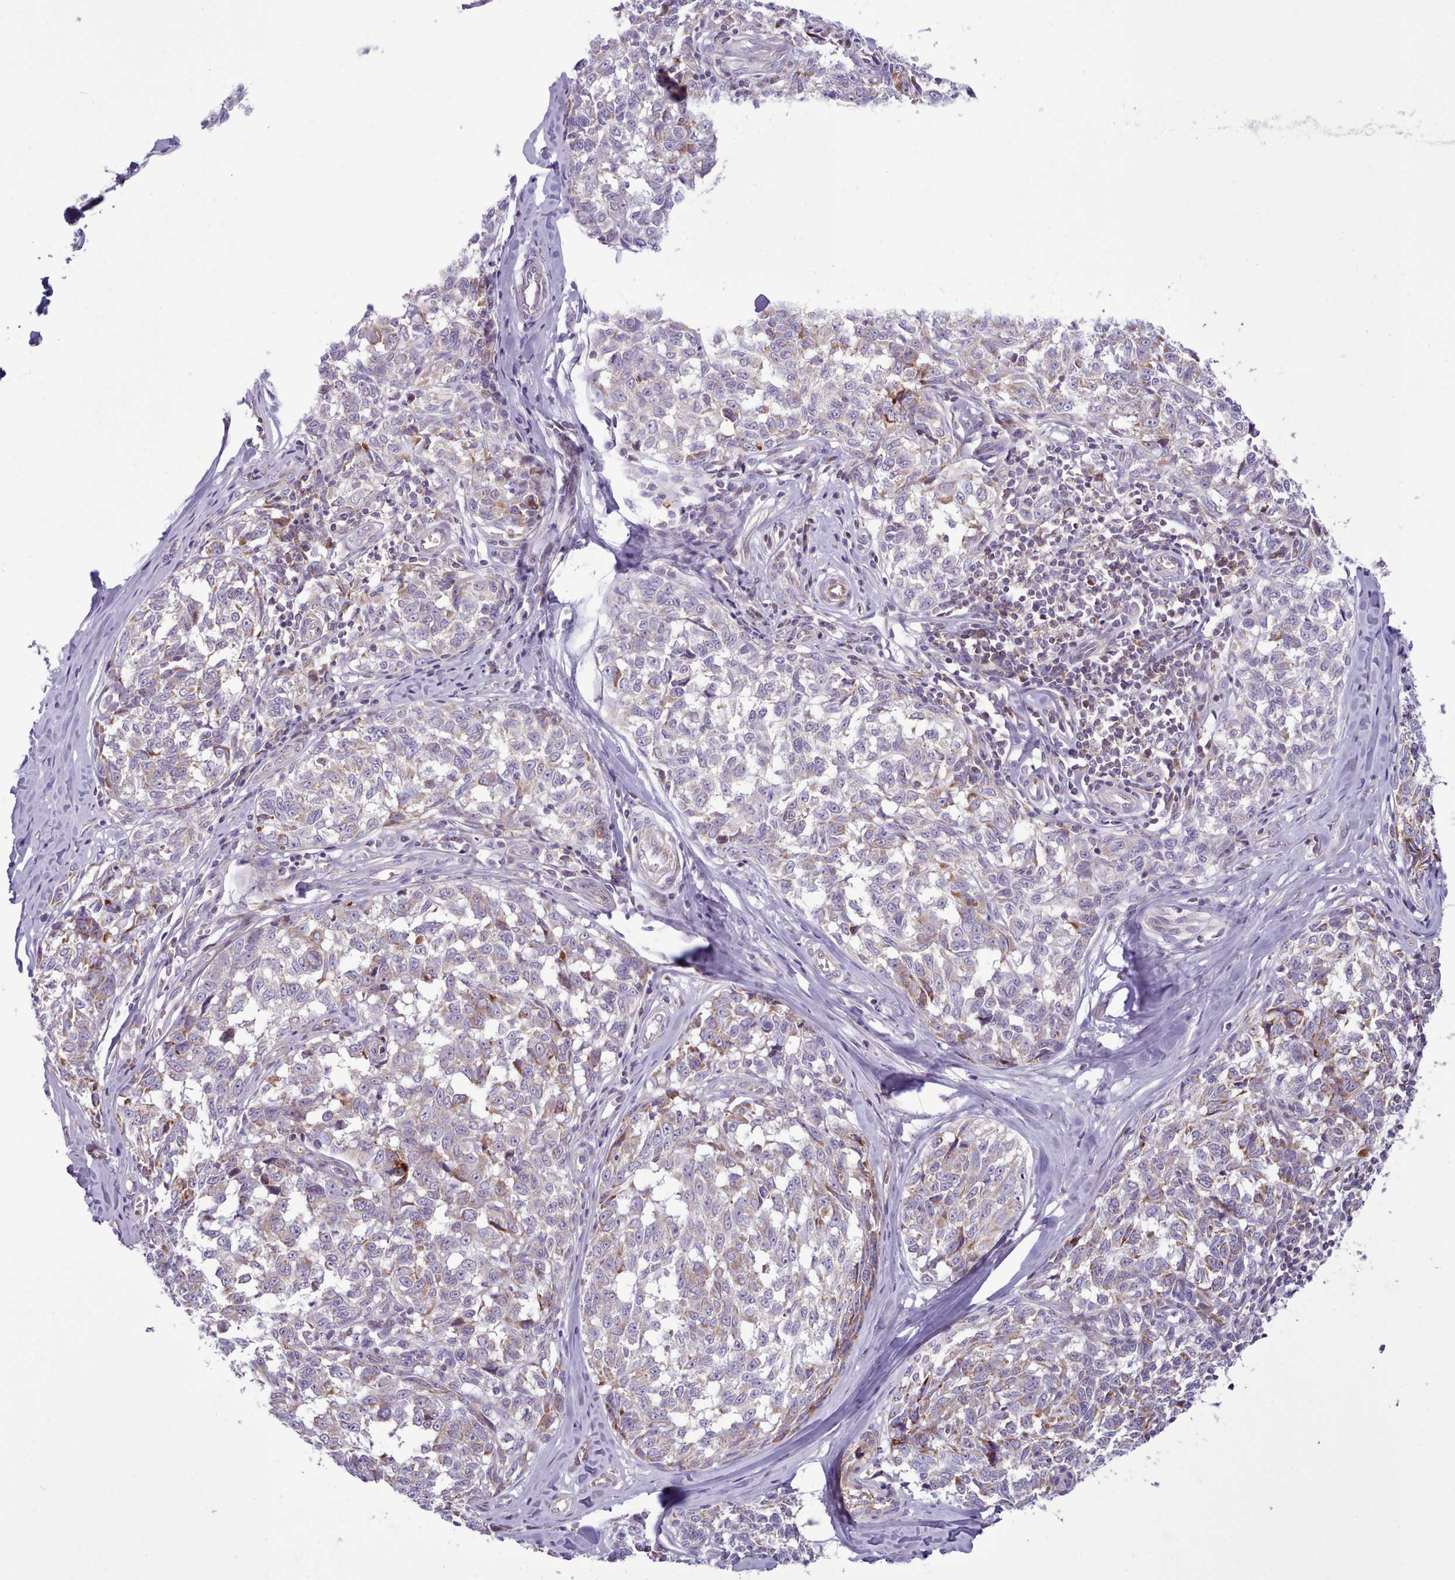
{"staining": {"intensity": "strong", "quantity": "<25%", "location": "cytoplasmic/membranous"}, "tissue": "melanoma", "cell_type": "Tumor cells", "image_type": "cancer", "snomed": [{"axis": "morphology", "description": "Normal tissue, NOS"}, {"axis": "morphology", "description": "Malignant melanoma, NOS"}, {"axis": "topography", "description": "Skin"}], "caption": "A photomicrograph of melanoma stained for a protein demonstrates strong cytoplasmic/membranous brown staining in tumor cells. (brown staining indicates protein expression, while blue staining denotes nuclei).", "gene": "TENT4B", "patient": {"sex": "female", "age": 64}}